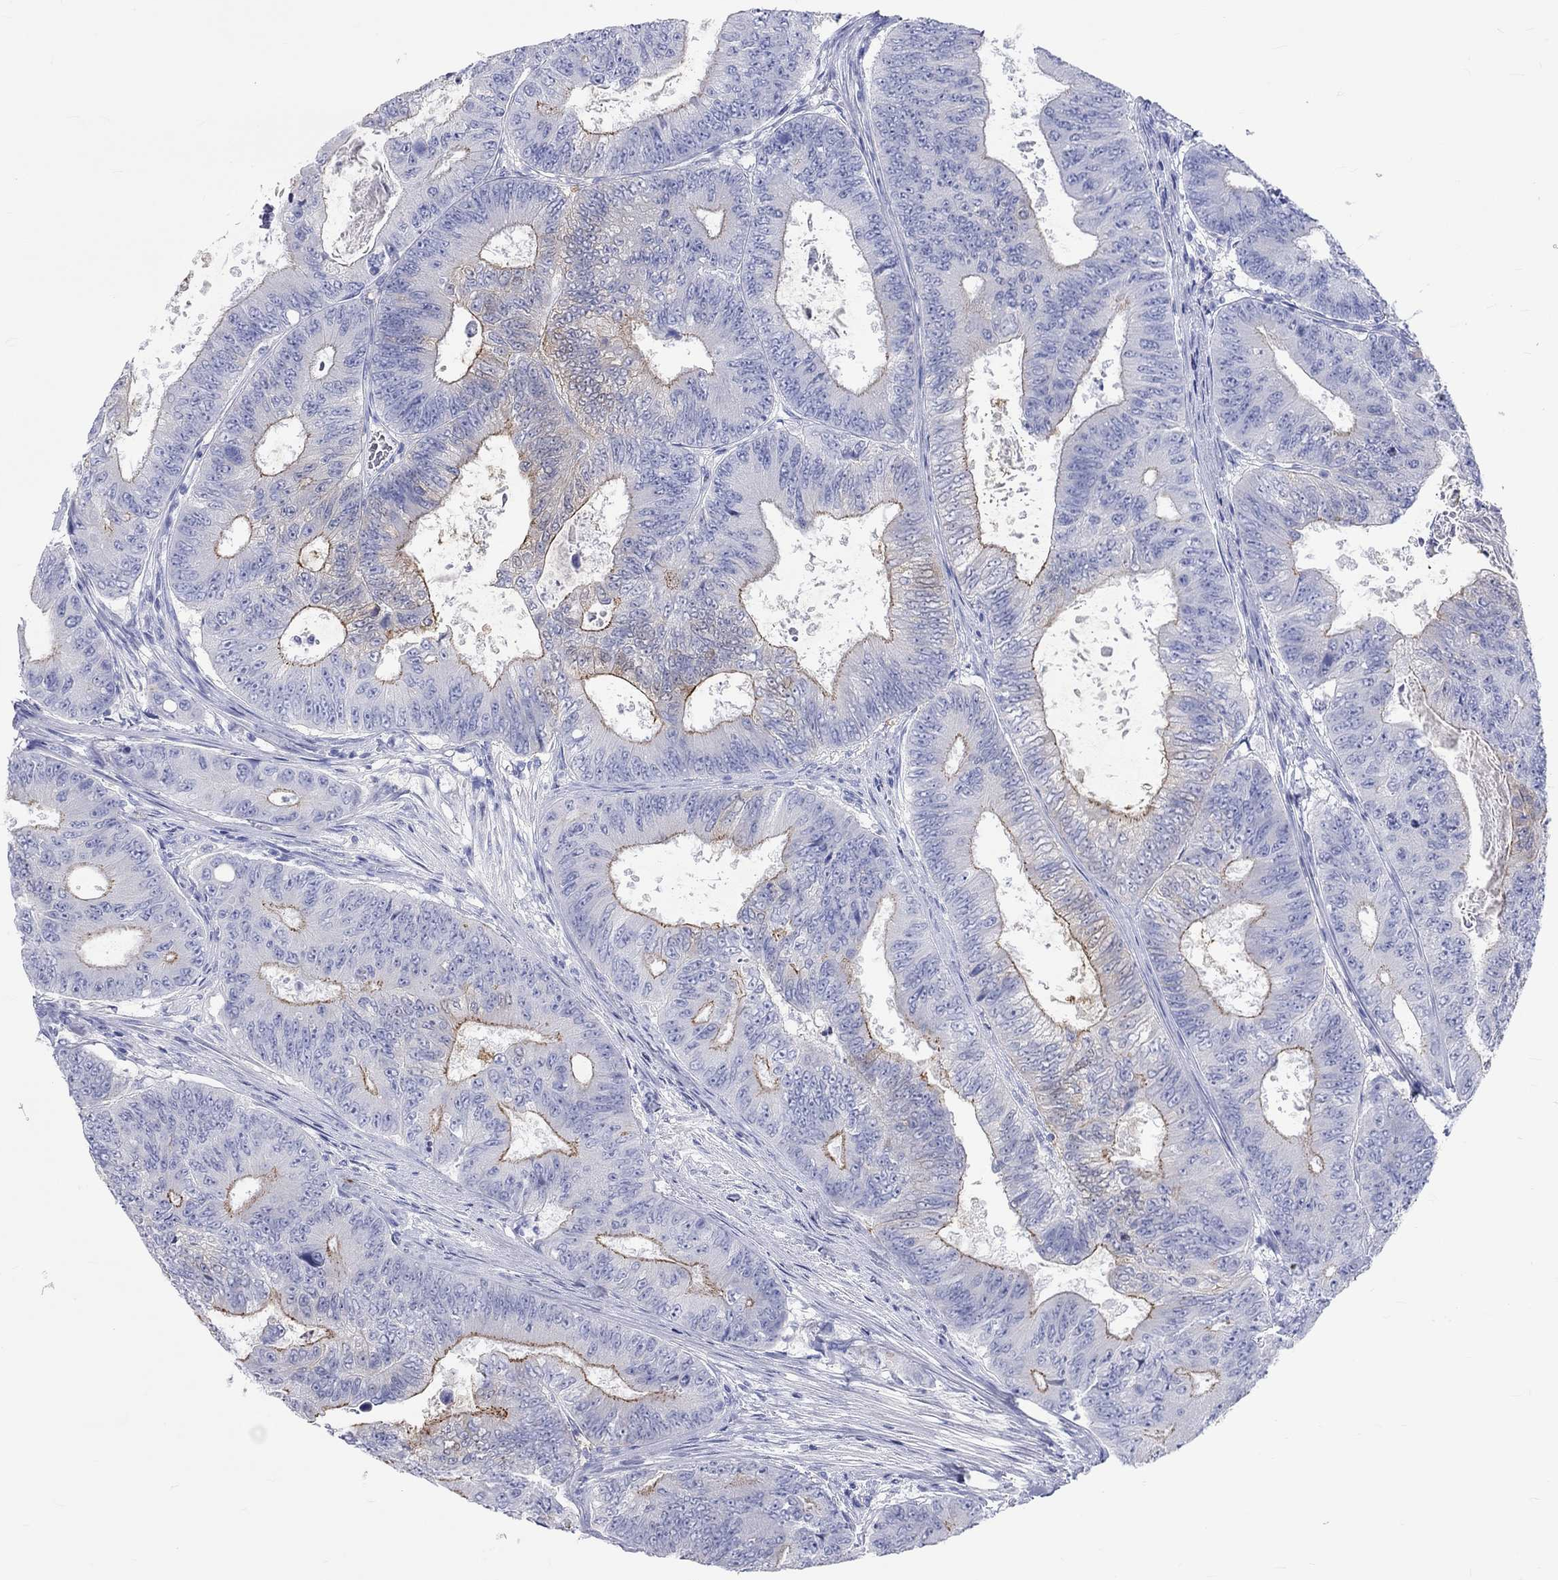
{"staining": {"intensity": "moderate", "quantity": "<25%", "location": "cytoplasmic/membranous"}, "tissue": "colorectal cancer", "cell_type": "Tumor cells", "image_type": "cancer", "snomed": [{"axis": "morphology", "description": "Adenocarcinoma, NOS"}, {"axis": "topography", "description": "Colon"}], "caption": "A brown stain highlights moderate cytoplasmic/membranous positivity of a protein in human colorectal adenocarcinoma tumor cells.", "gene": "SPATA9", "patient": {"sex": "female", "age": 48}}